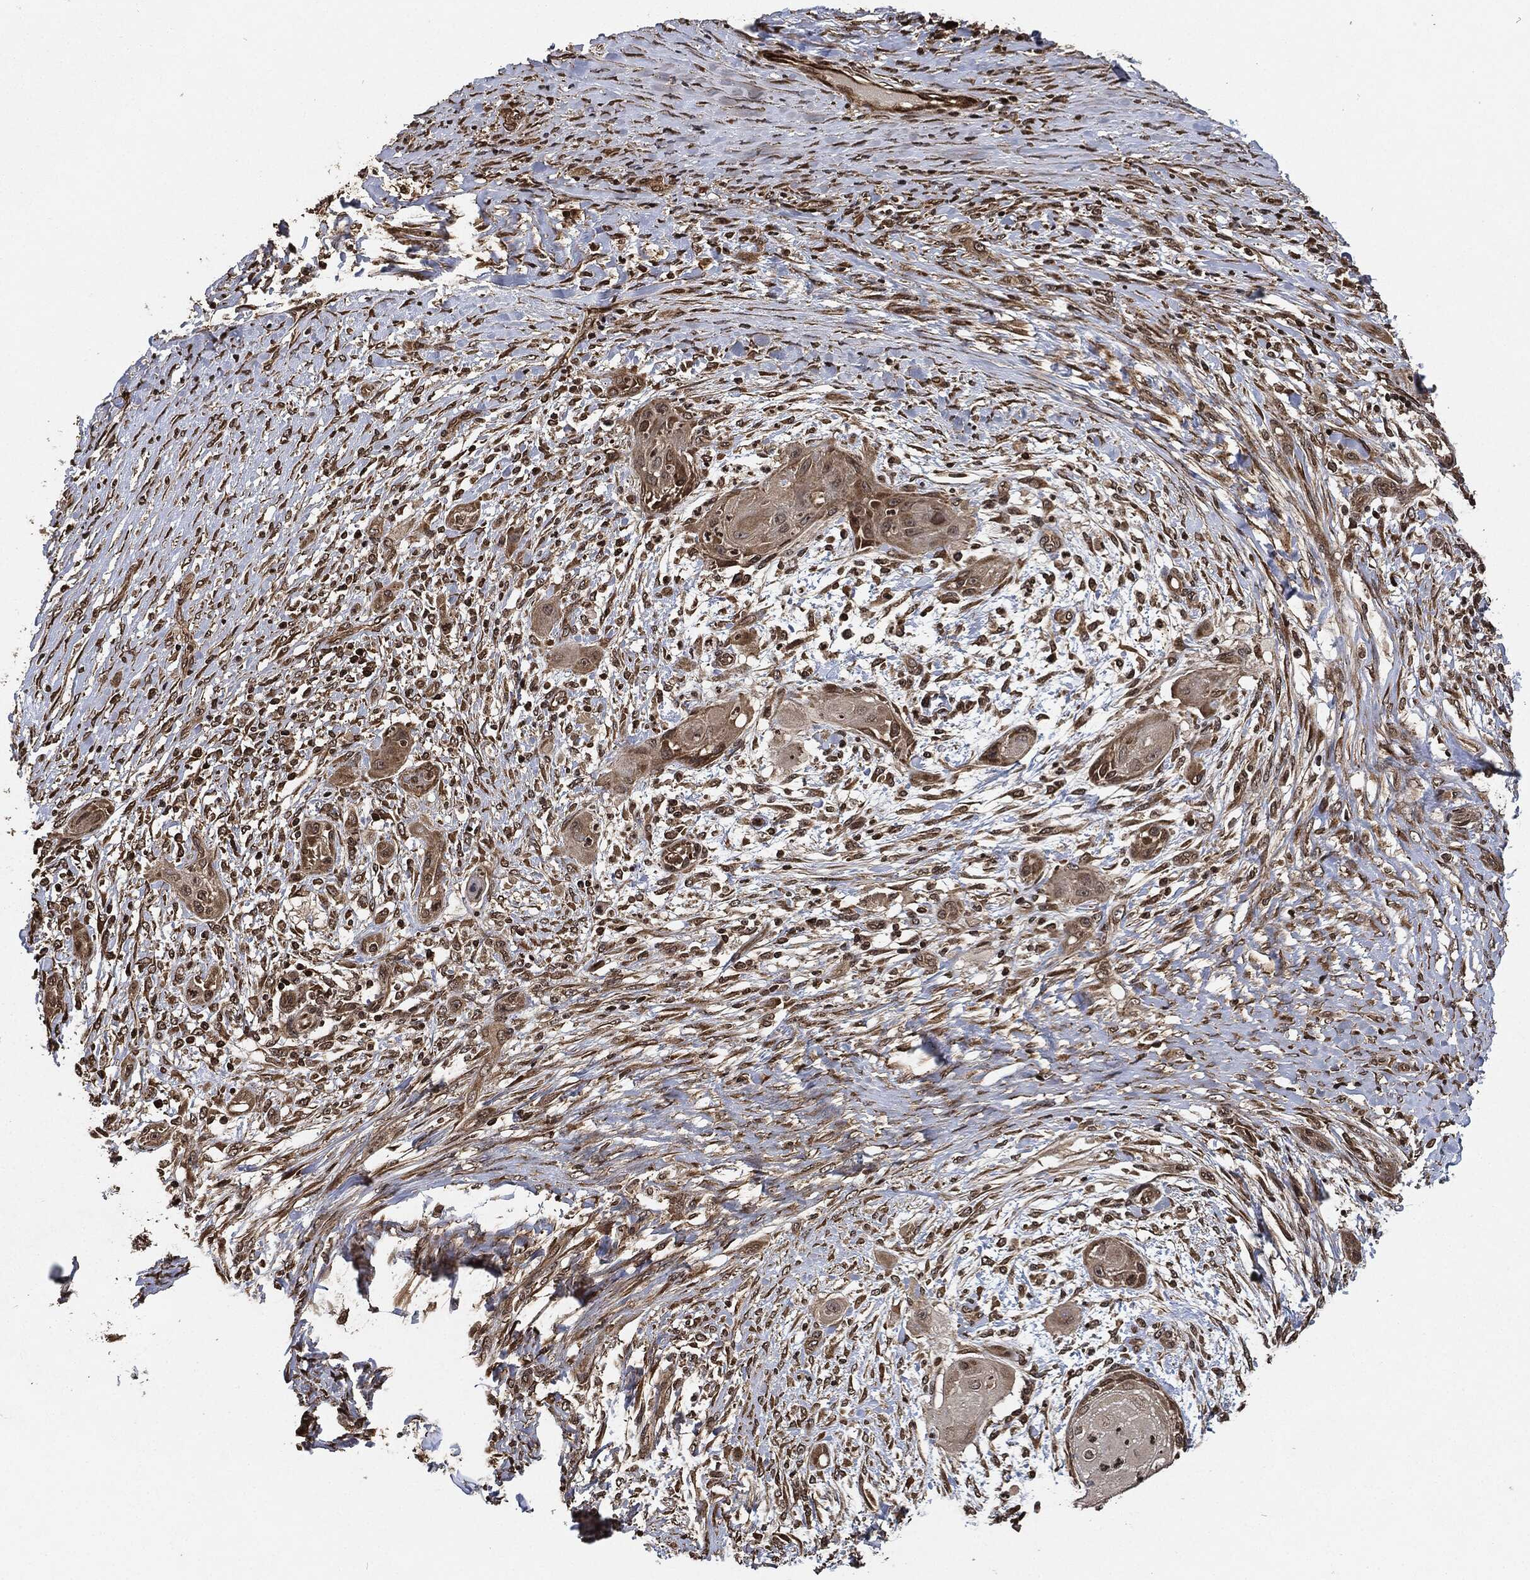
{"staining": {"intensity": "negative", "quantity": "none", "location": "none"}, "tissue": "skin cancer", "cell_type": "Tumor cells", "image_type": "cancer", "snomed": [{"axis": "morphology", "description": "Squamous cell carcinoma, NOS"}, {"axis": "topography", "description": "Skin"}], "caption": "The micrograph displays no significant staining in tumor cells of skin cancer (squamous cell carcinoma).", "gene": "PDK1", "patient": {"sex": "male", "age": 62}}